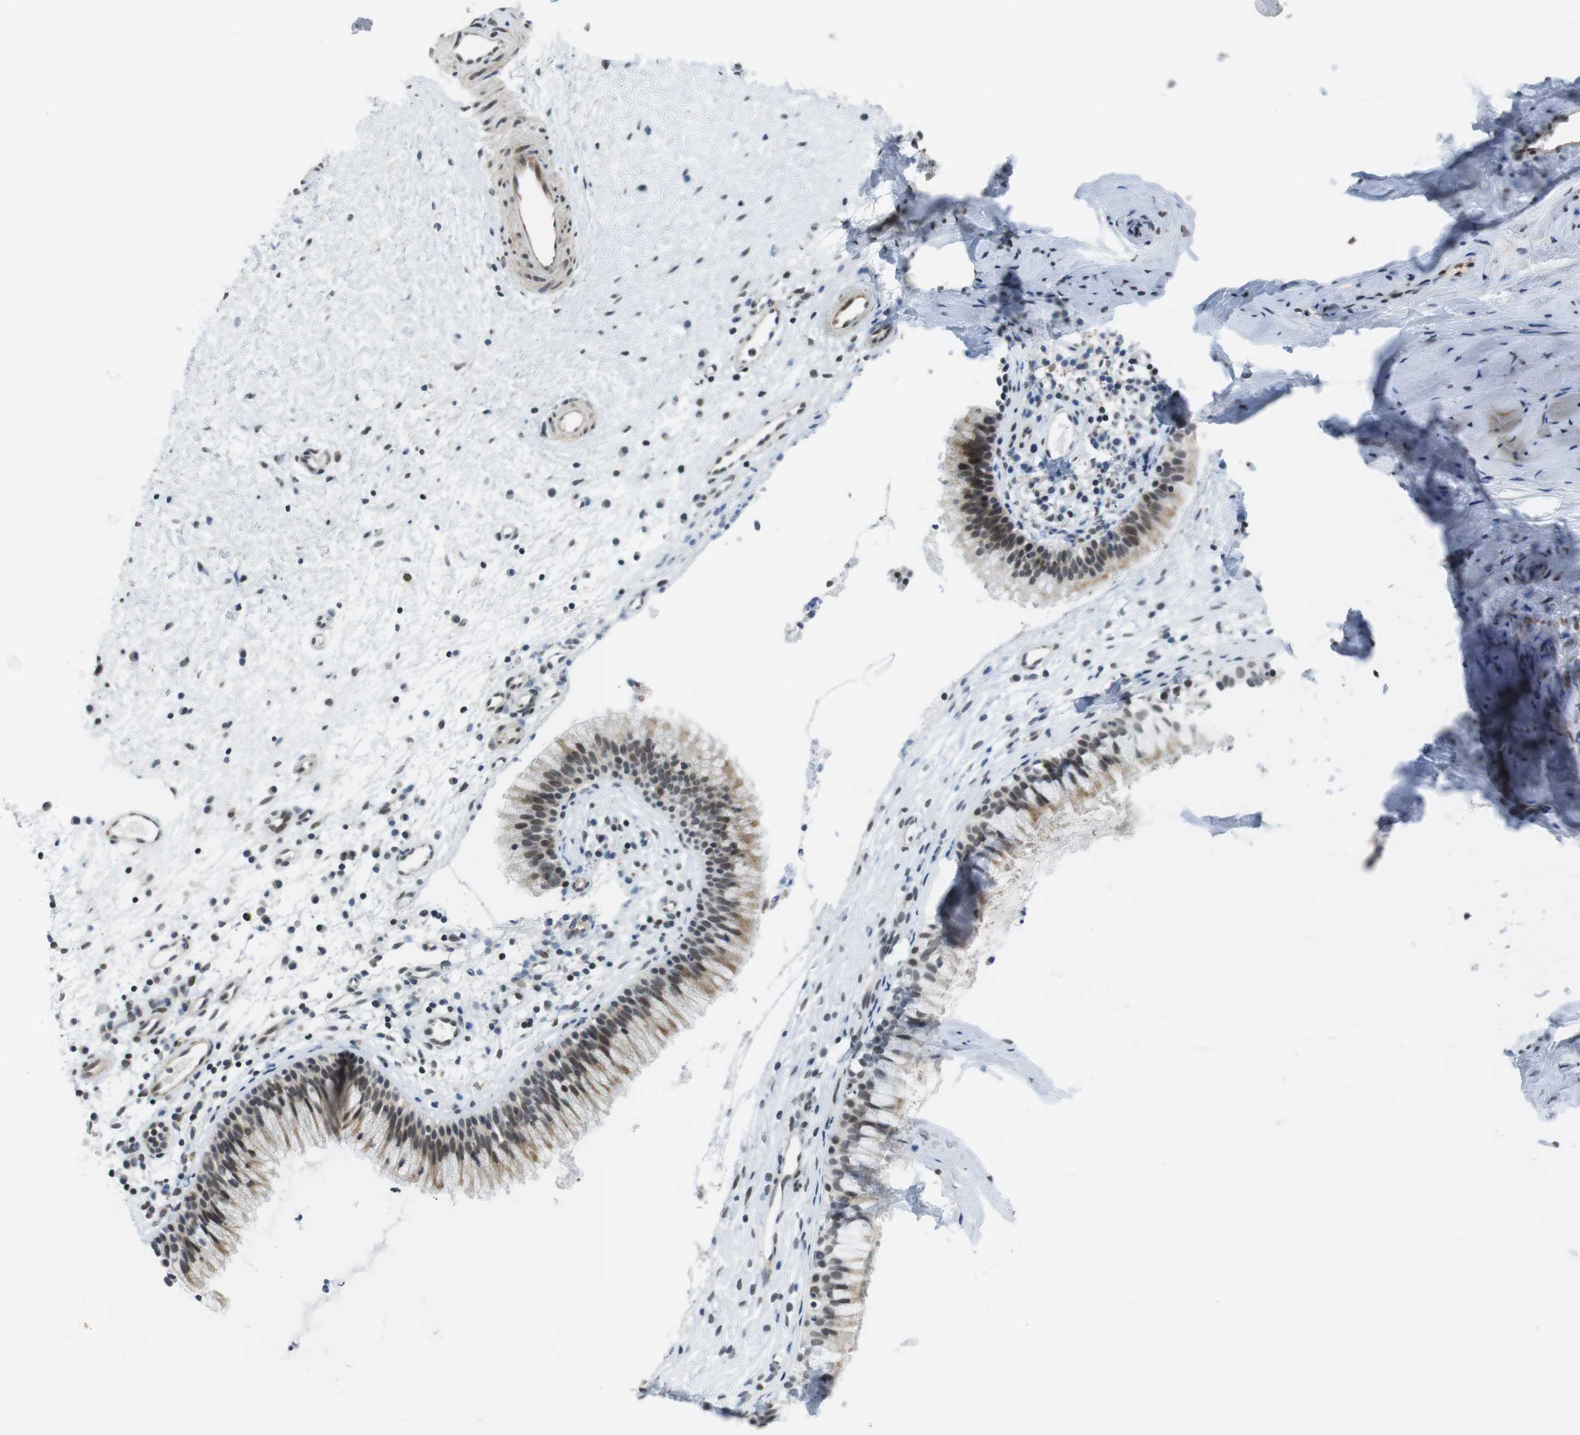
{"staining": {"intensity": "moderate", "quantity": ">75%", "location": "cytoplasmic/membranous,nuclear"}, "tissue": "nasopharynx", "cell_type": "Respiratory epithelial cells", "image_type": "normal", "snomed": [{"axis": "morphology", "description": "Normal tissue, NOS"}, {"axis": "topography", "description": "Nasopharynx"}], "caption": "High-power microscopy captured an immunohistochemistry (IHC) photomicrograph of unremarkable nasopharynx, revealing moderate cytoplasmic/membranous,nuclear positivity in approximately >75% of respiratory epithelial cells.", "gene": "BRD4", "patient": {"sex": "male", "age": 21}}